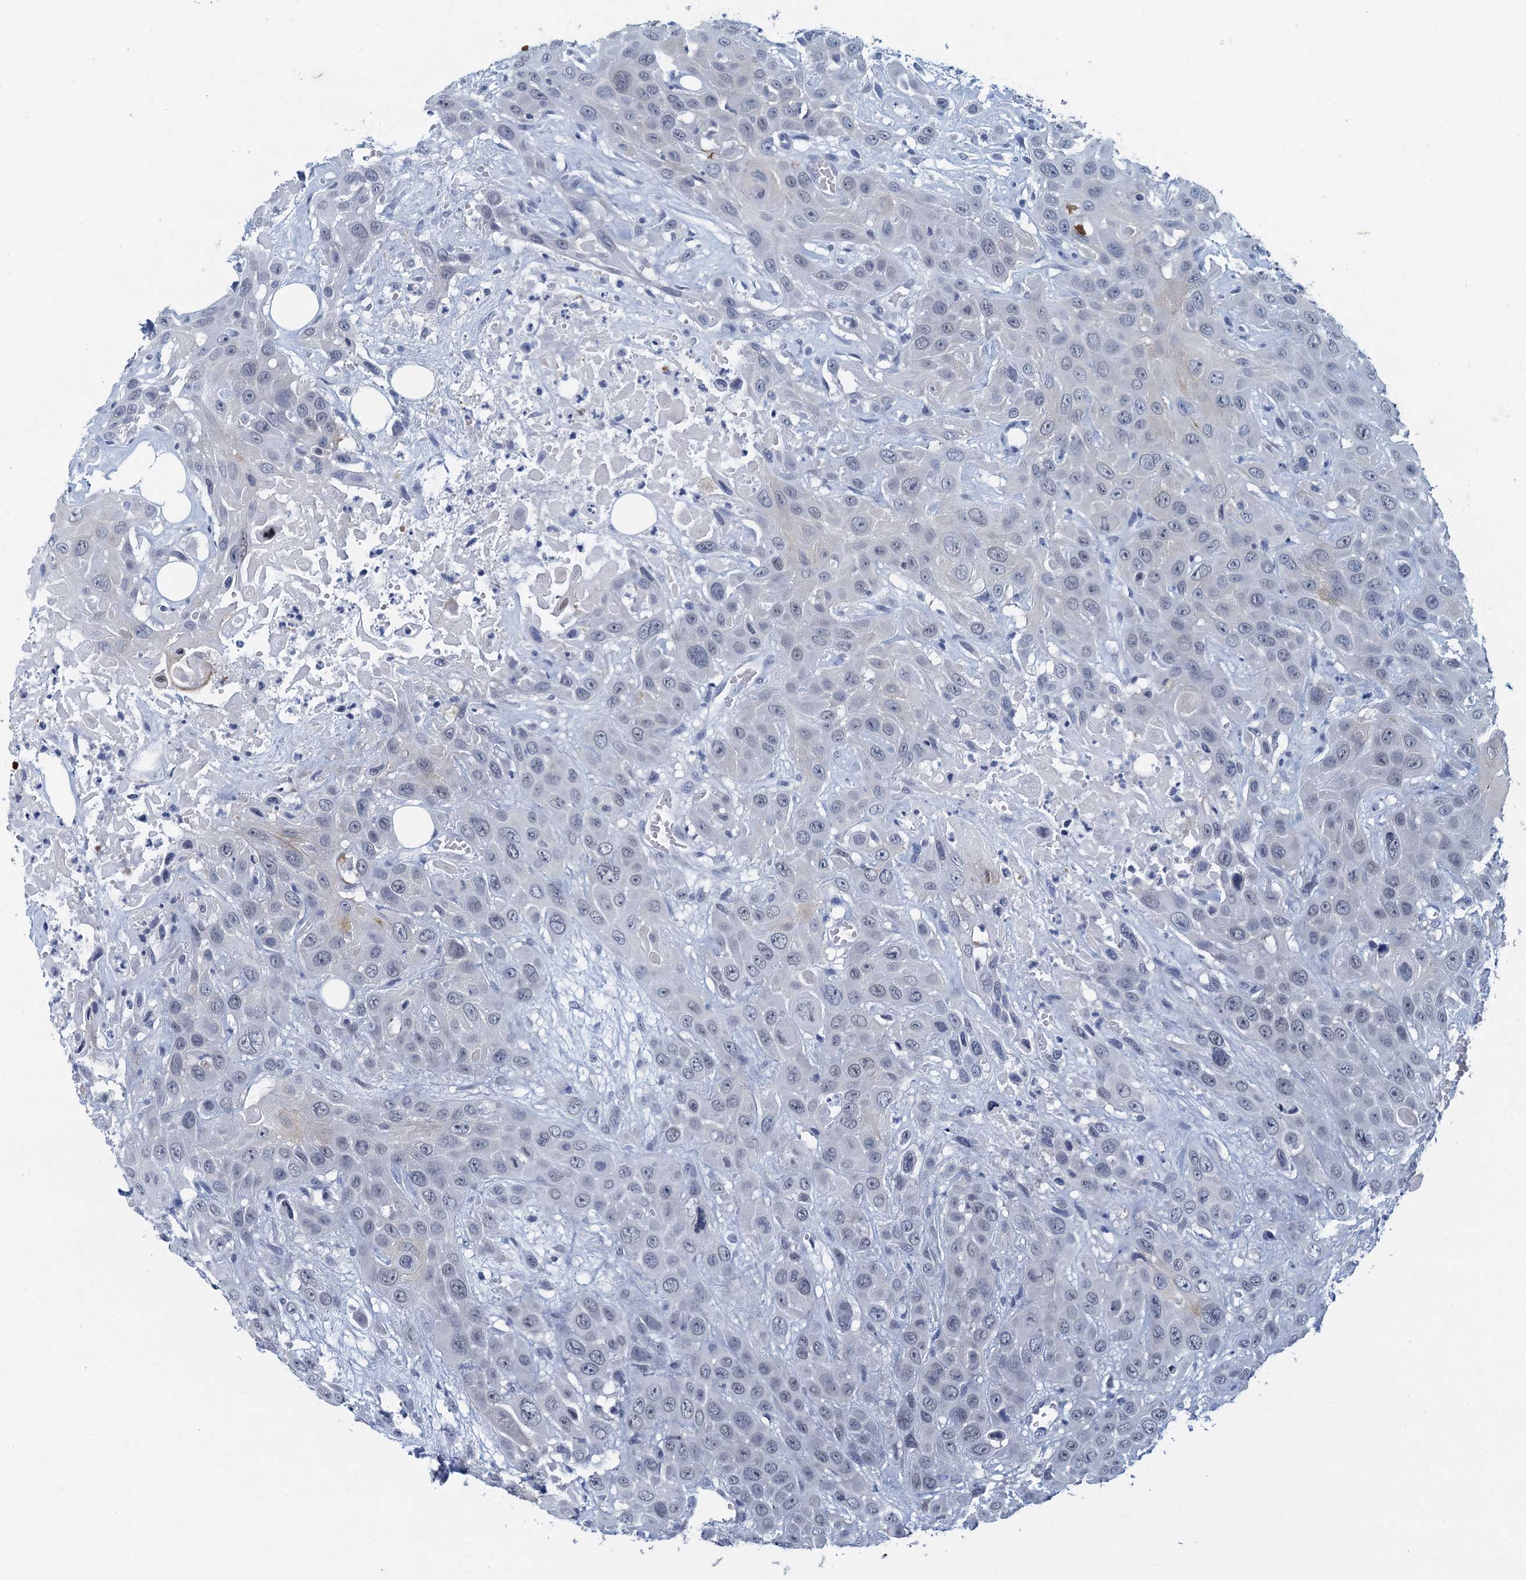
{"staining": {"intensity": "negative", "quantity": "none", "location": "none"}, "tissue": "head and neck cancer", "cell_type": "Tumor cells", "image_type": "cancer", "snomed": [{"axis": "morphology", "description": "Squamous cell carcinoma, NOS"}, {"axis": "topography", "description": "Head-Neck"}], "caption": "Tumor cells show no significant positivity in head and neck squamous cell carcinoma.", "gene": "ENSG00000131152", "patient": {"sex": "male", "age": 81}}